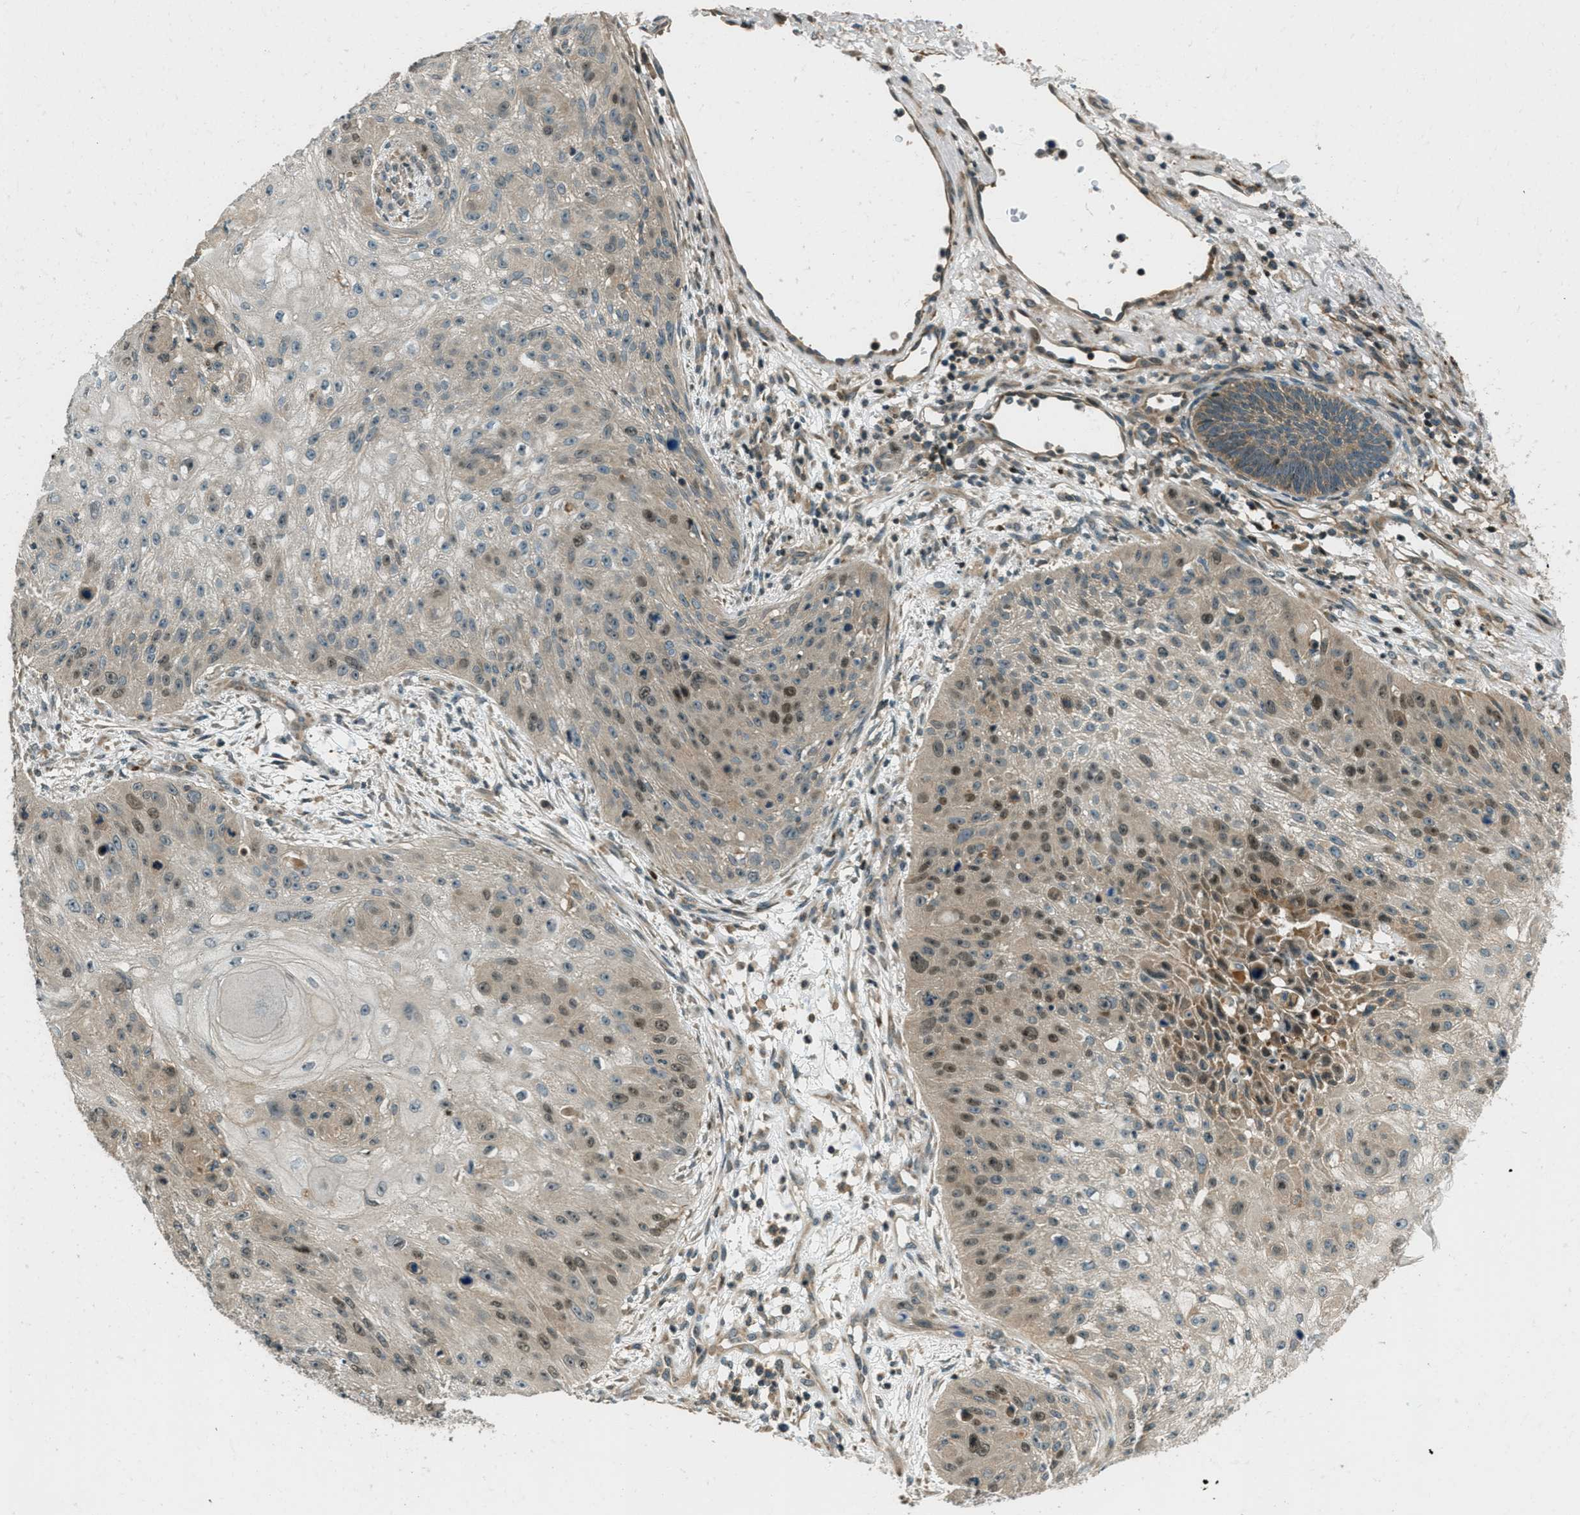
{"staining": {"intensity": "moderate", "quantity": "25%-75%", "location": "nuclear"}, "tissue": "skin cancer", "cell_type": "Tumor cells", "image_type": "cancer", "snomed": [{"axis": "morphology", "description": "Squamous cell carcinoma, NOS"}, {"axis": "topography", "description": "Skin"}], "caption": "Squamous cell carcinoma (skin) stained for a protein (brown) shows moderate nuclear positive expression in approximately 25%-75% of tumor cells.", "gene": "PTPN23", "patient": {"sex": "female", "age": 80}}